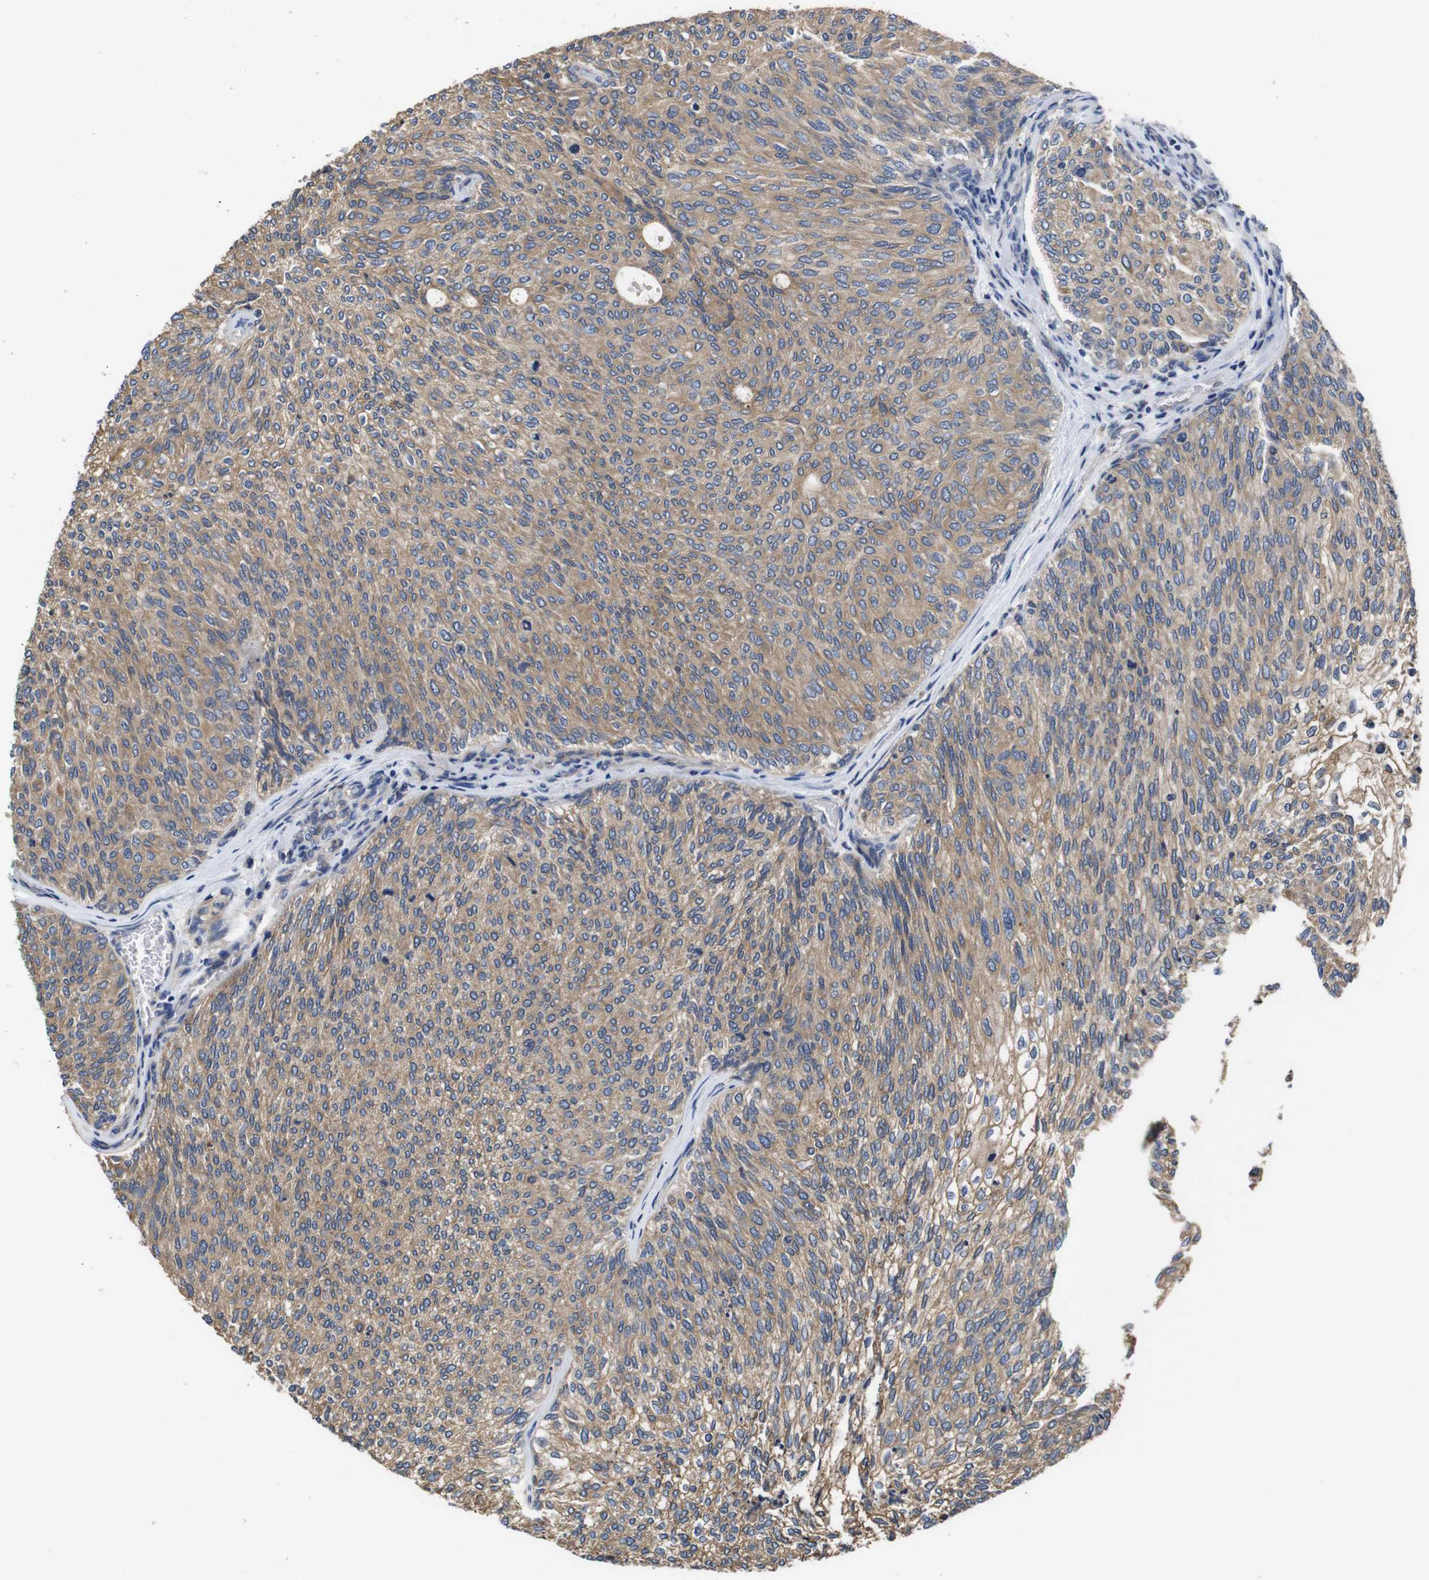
{"staining": {"intensity": "moderate", "quantity": ">75%", "location": "cytoplasmic/membranous"}, "tissue": "urothelial cancer", "cell_type": "Tumor cells", "image_type": "cancer", "snomed": [{"axis": "morphology", "description": "Urothelial carcinoma, Low grade"}, {"axis": "topography", "description": "Urinary bladder"}], "caption": "Low-grade urothelial carcinoma stained with immunohistochemistry (IHC) shows moderate cytoplasmic/membranous expression in about >75% of tumor cells.", "gene": "MARCHF7", "patient": {"sex": "female", "age": 79}}